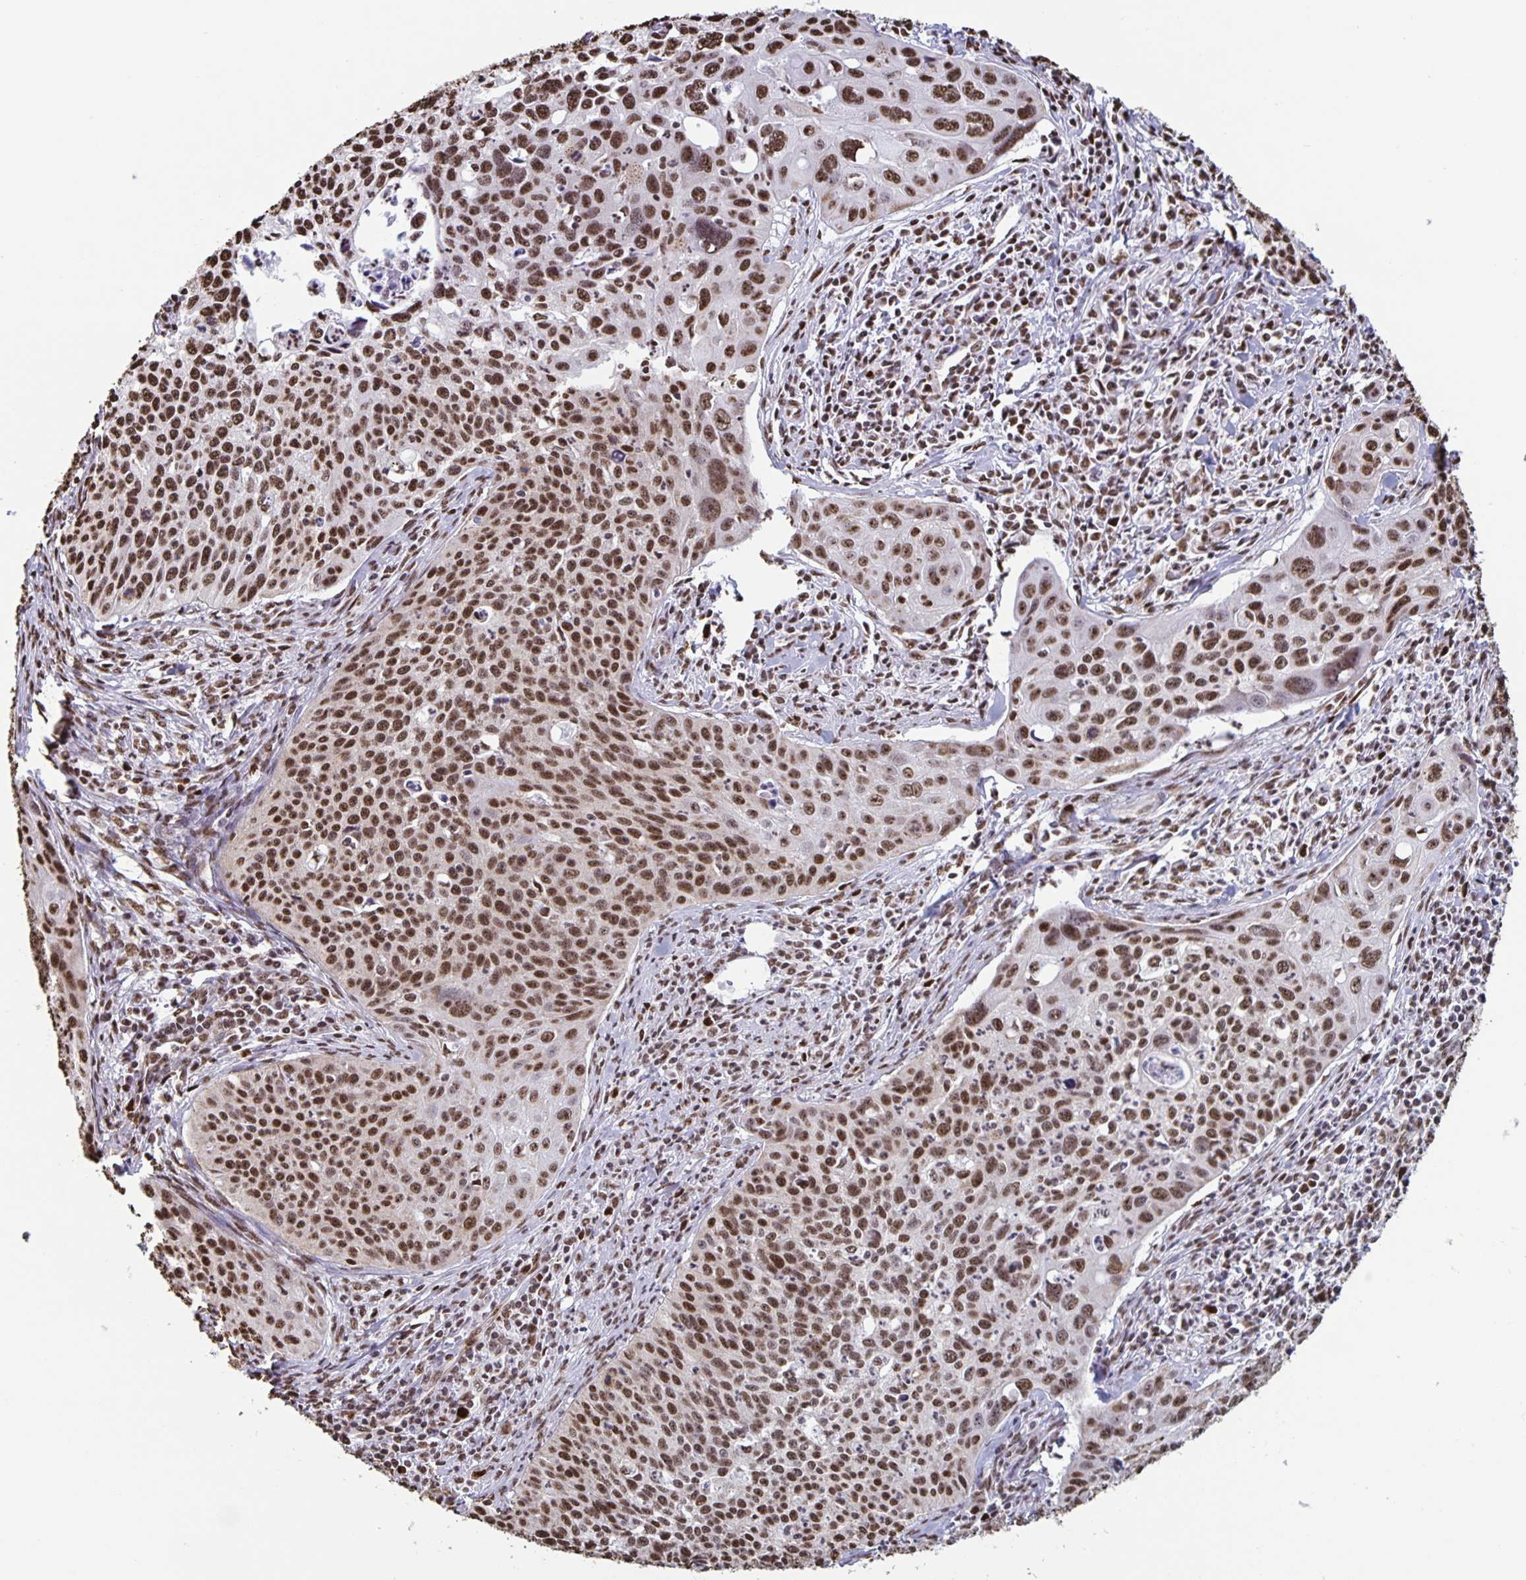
{"staining": {"intensity": "moderate", "quantity": ">75%", "location": "nuclear"}, "tissue": "cervical cancer", "cell_type": "Tumor cells", "image_type": "cancer", "snomed": [{"axis": "morphology", "description": "Squamous cell carcinoma, NOS"}, {"axis": "topography", "description": "Cervix"}], "caption": "DAB immunohistochemical staining of cervical cancer demonstrates moderate nuclear protein staining in approximately >75% of tumor cells. The staining was performed using DAB, with brown indicating positive protein expression. Nuclei are stained blue with hematoxylin.", "gene": "DUT", "patient": {"sex": "female", "age": 31}}